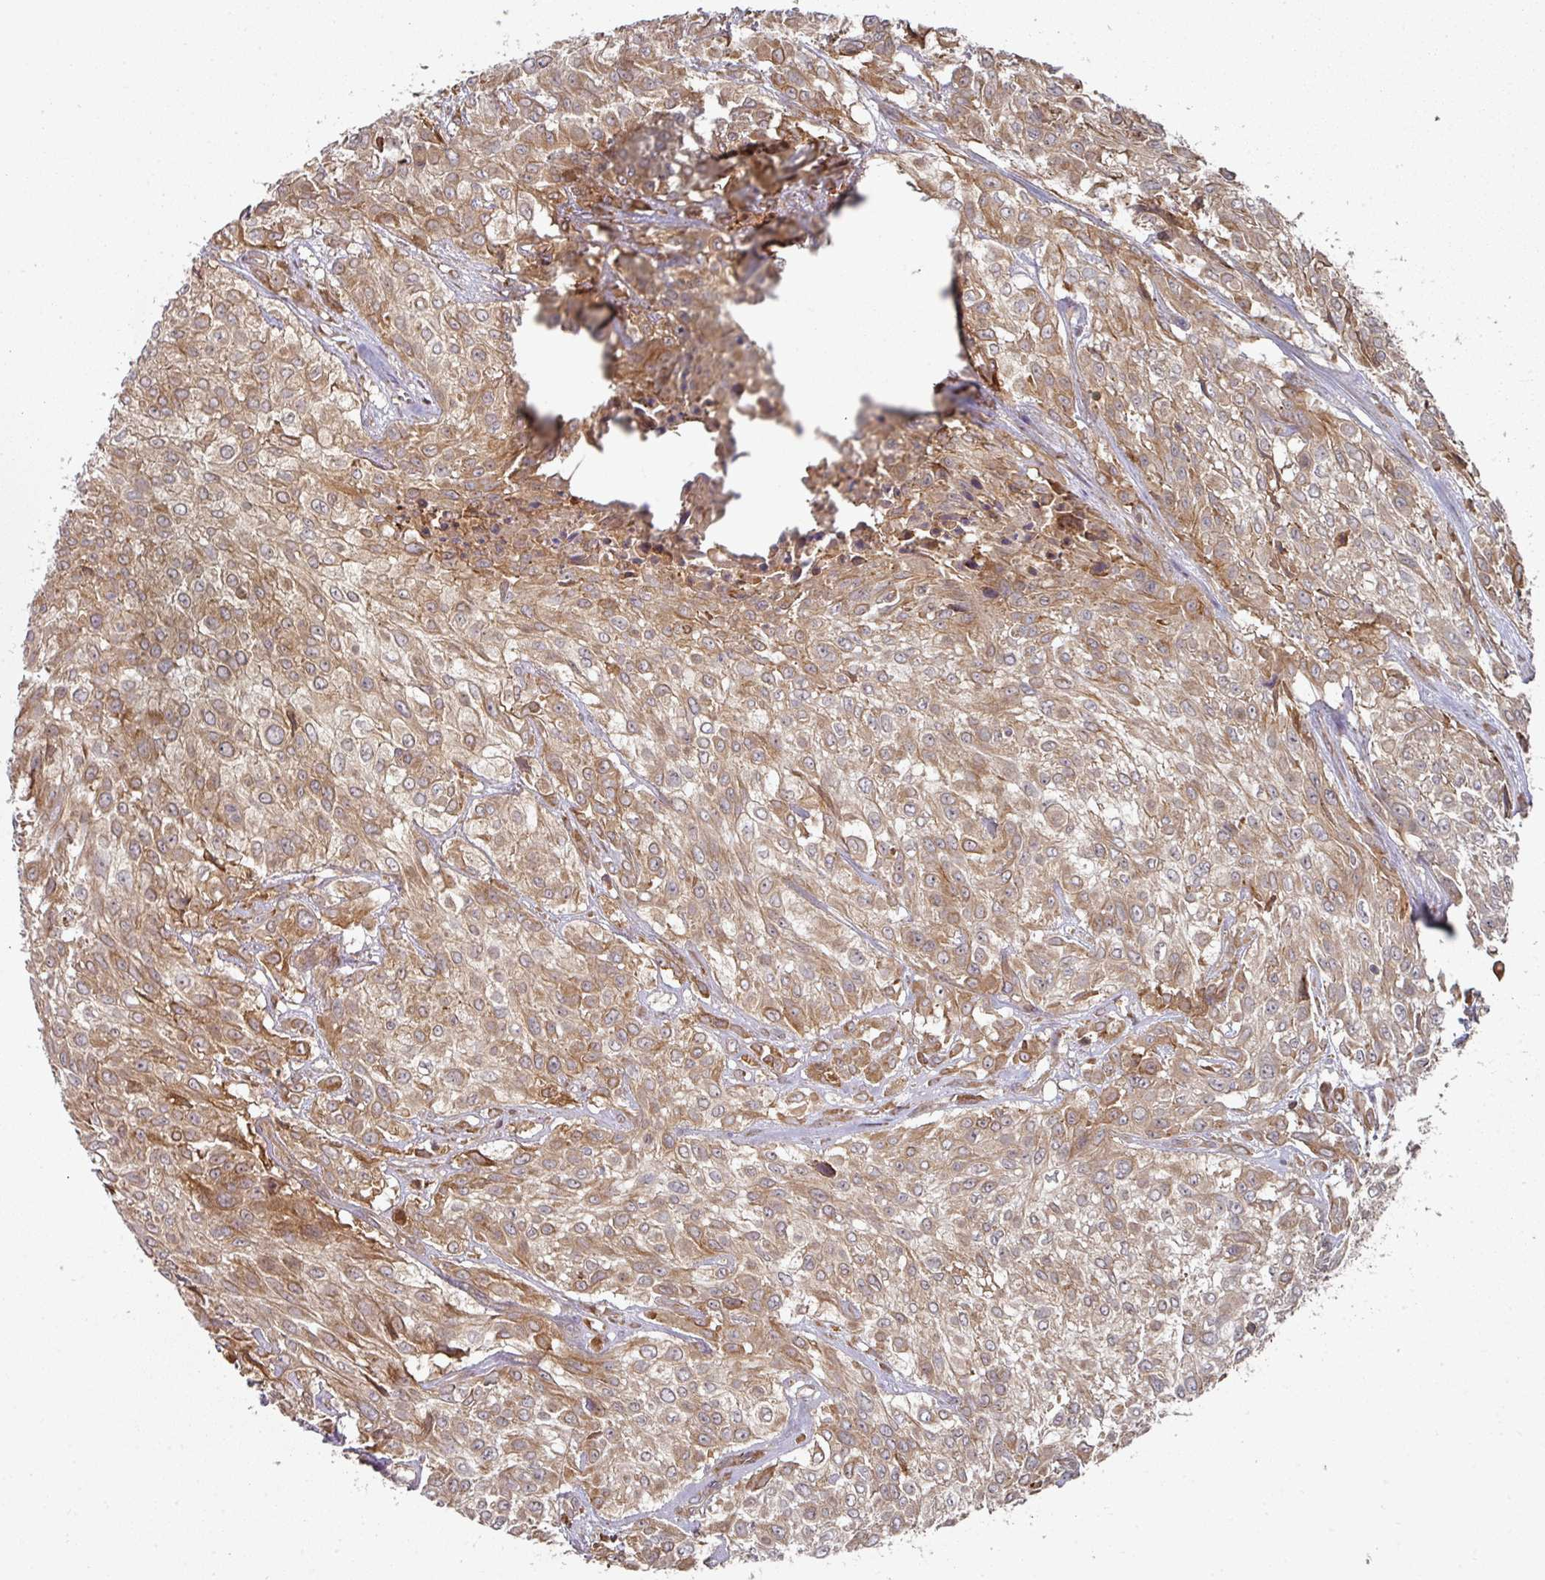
{"staining": {"intensity": "moderate", "quantity": ">75%", "location": "cytoplasmic/membranous"}, "tissue": "urothelial cancer", "cell_type": "Tumor cells", "image_type": "cancer", "snomed": [{"axis": "morphology", "description": "Urothelial carcinoma, High grade"}, {"axis": "topography", "description": "Urinary bladder"}], "caption": "High-power microscopy captured an IHC micrograph of urothelial cancer, revealing moderate cytoplasmic/membranous expression in approximately >75% of tumor cells.", "gene": "CEP95", "patient": {"sex": "male", "age": 57}}